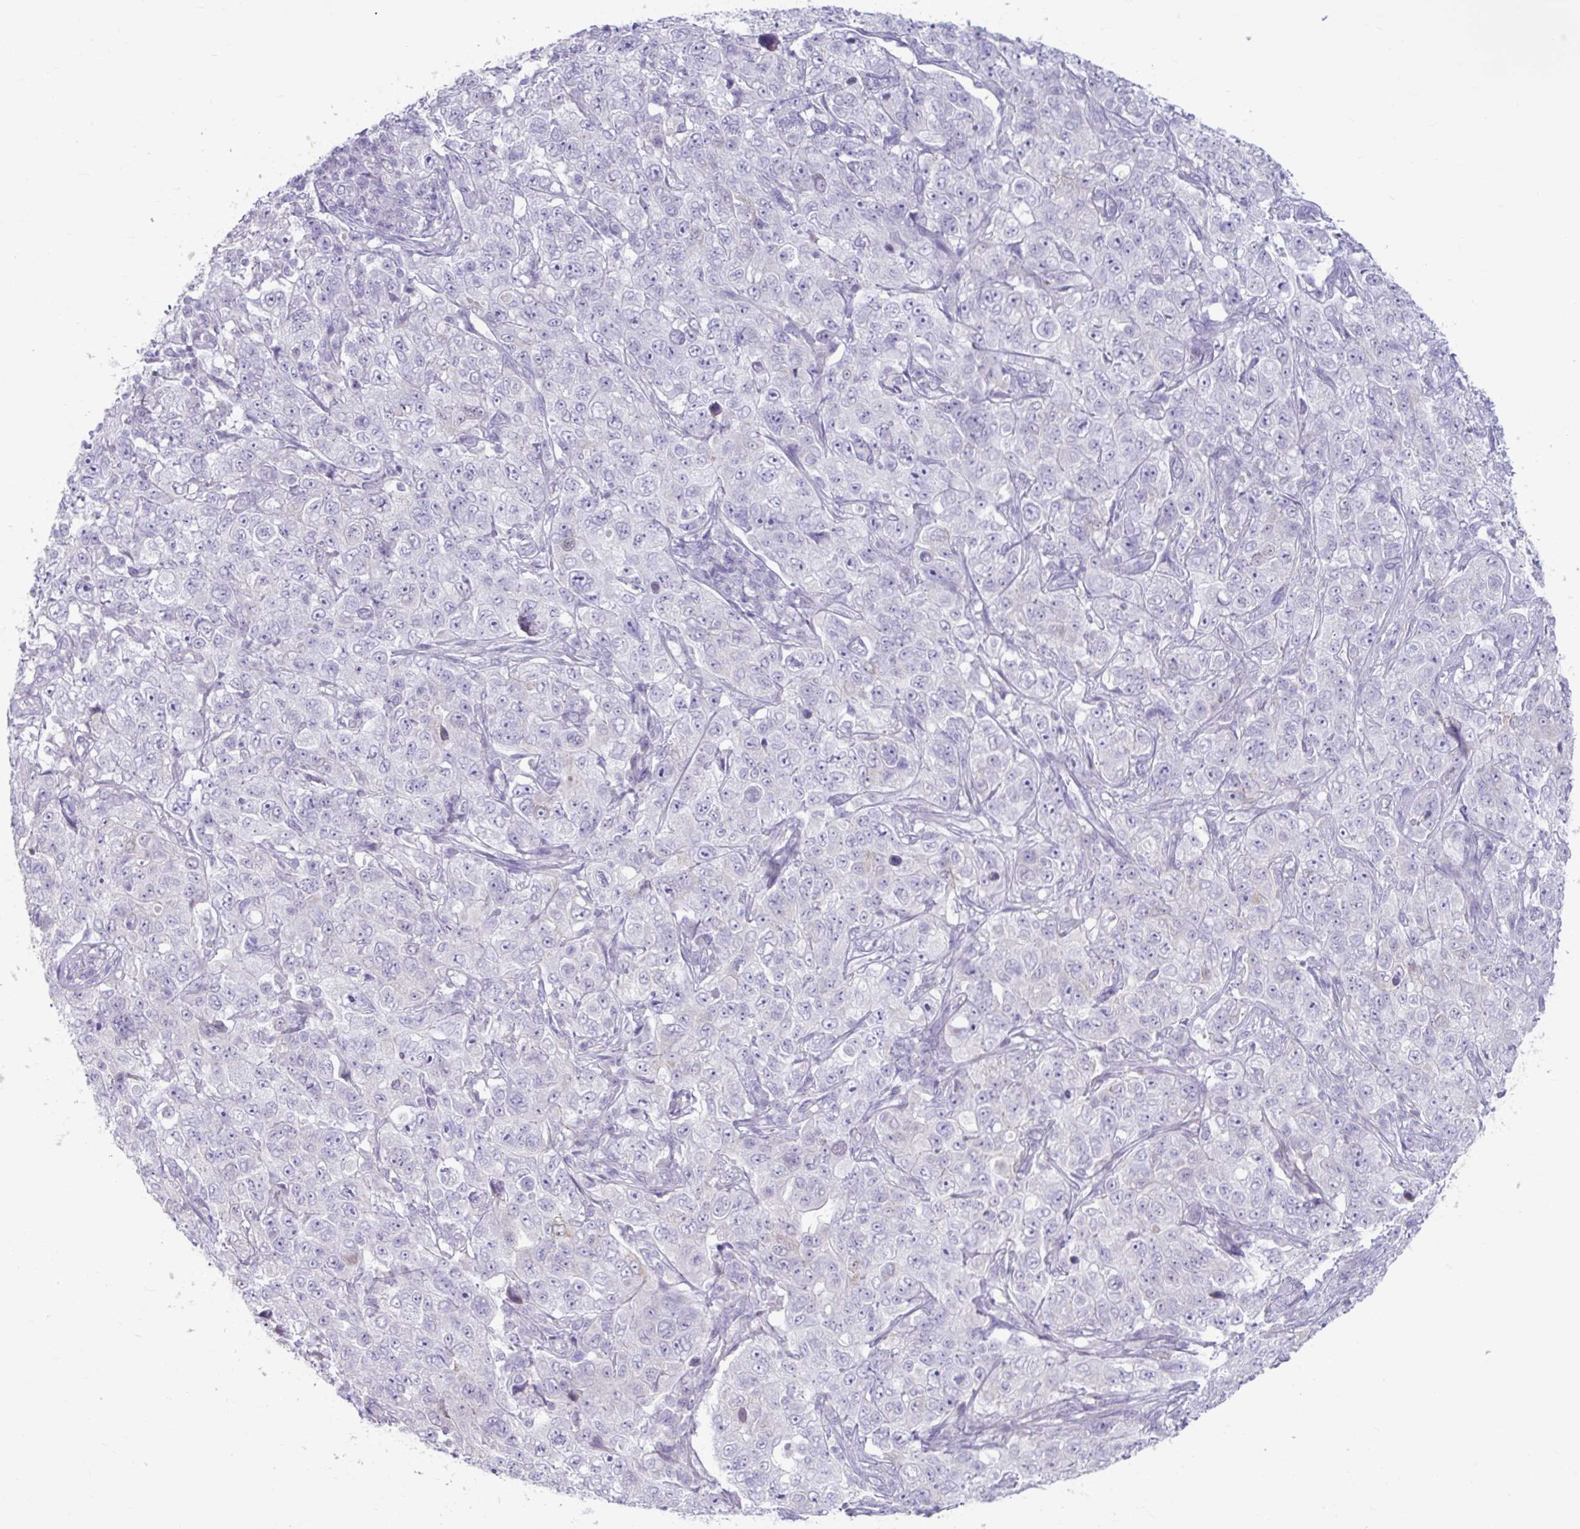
{"staining": {"intensity": "negative", "quantity": "none", "location": "none"}, "tissue": "pancreatic cancer", "cell_type": "Tumor cells", "image_type": "cancer", "snomed": [{"axis": "morphology", "description": "Adenocarcinoma, NOS"}, {"axis": "topography", "description": "Pancreas"}], "caption": "Pancreatic adenocarcinoma was stained to show a protein in brown. There is no significant staining in tumor cells.", "gene": "MSMO1", "patient": {"sex": "male", "age": 68}}